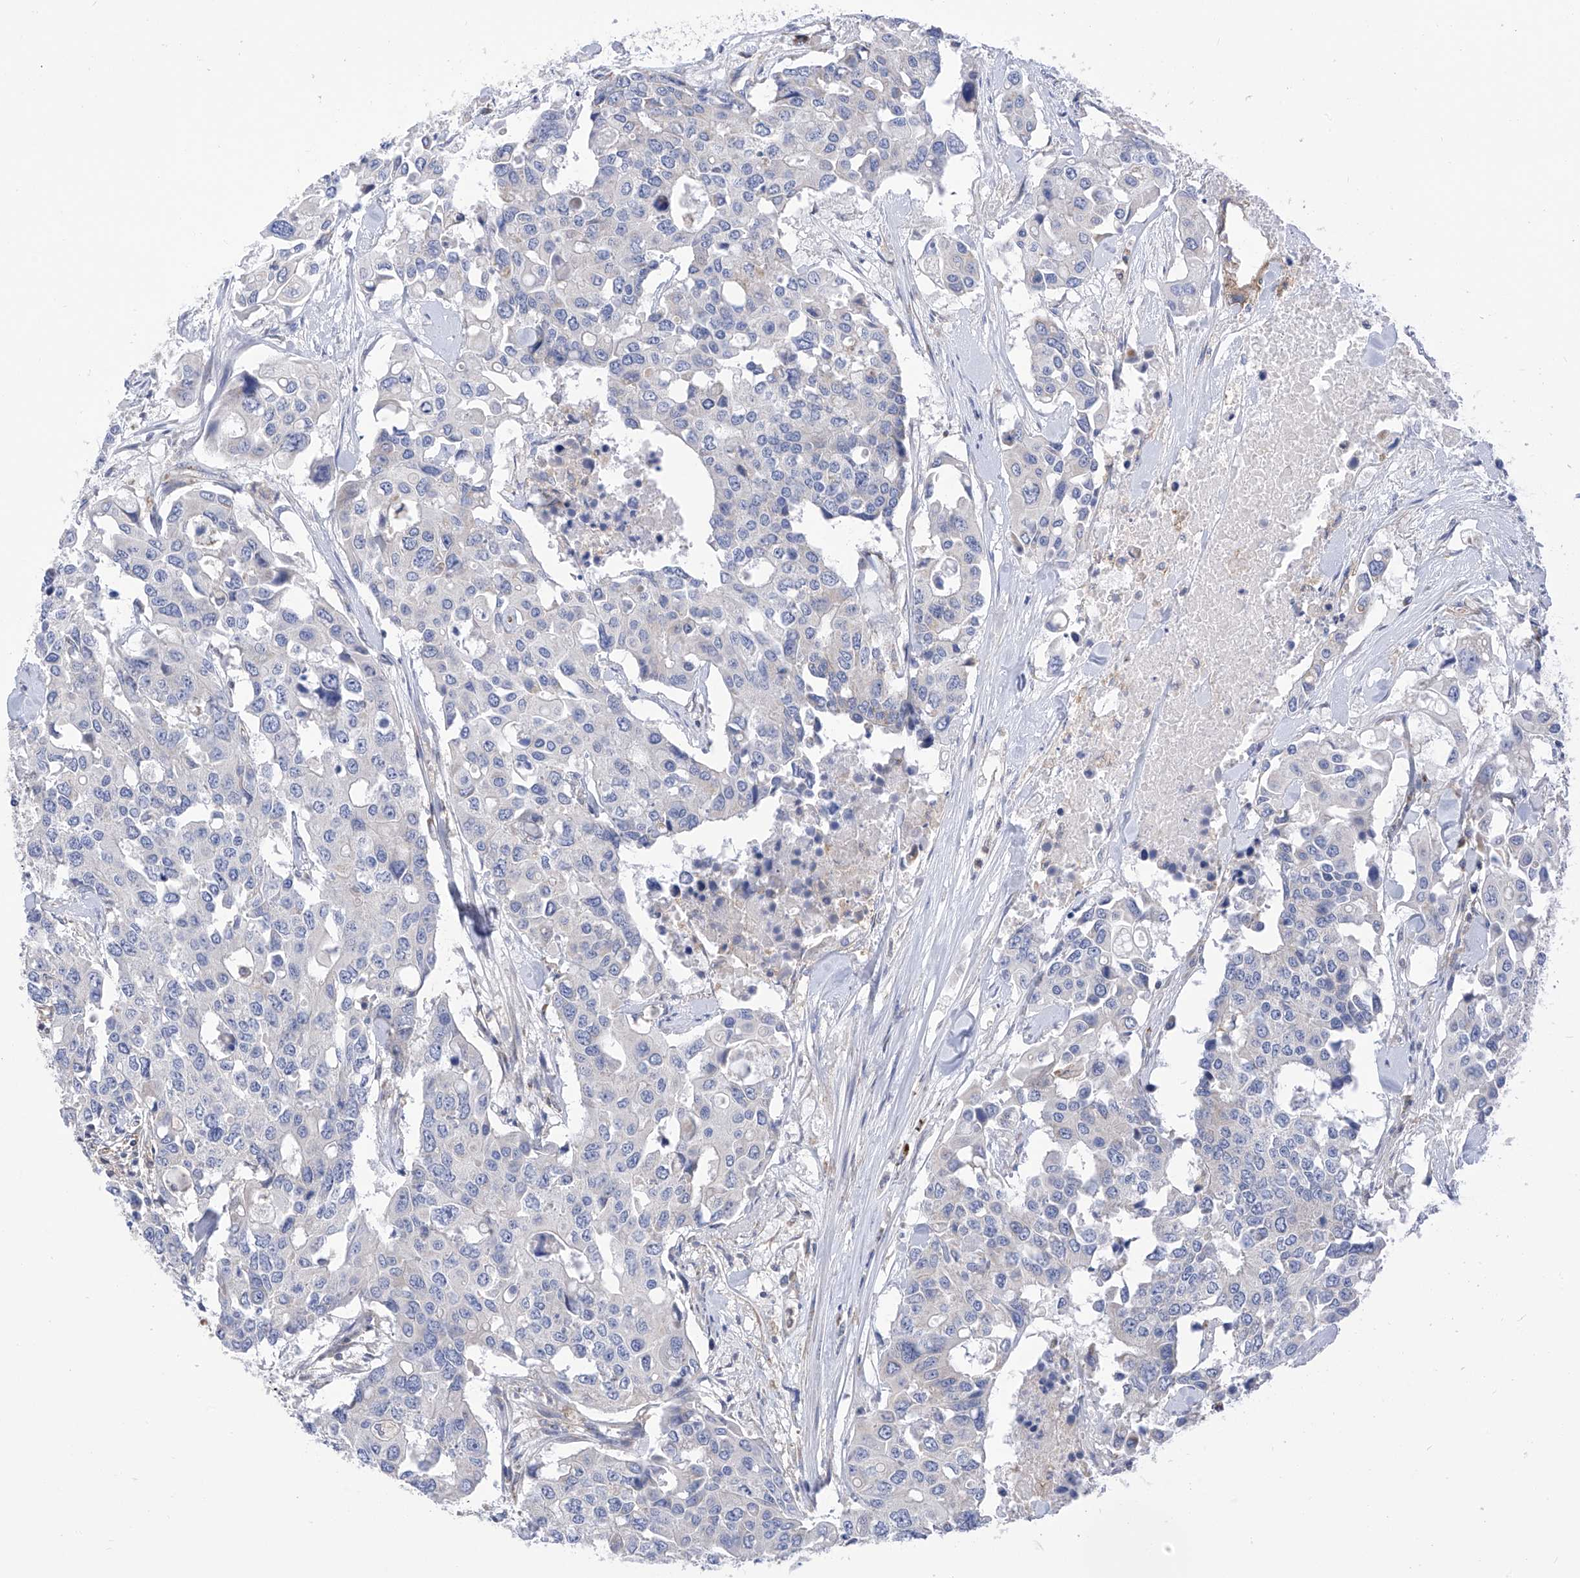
{"staining": {"intensity": "negative", "quantity": "none", "location": "none"}, "tissue": "colorectal cancer", "cell_type": "Tumor cells", "image_type": "cancer", "snomed": [{"axis": "morphology", "description": "Adenocarcinoma, NOS"}, {"axis": "topography", "description": "Colon"}], "caption": "Immunohistochemical staining of human adenocarcinoma (colorectal) displays no significant expression in tumor cells.", "gene": "P2RX7", "patient": {"sex": "male", "age": 77}}